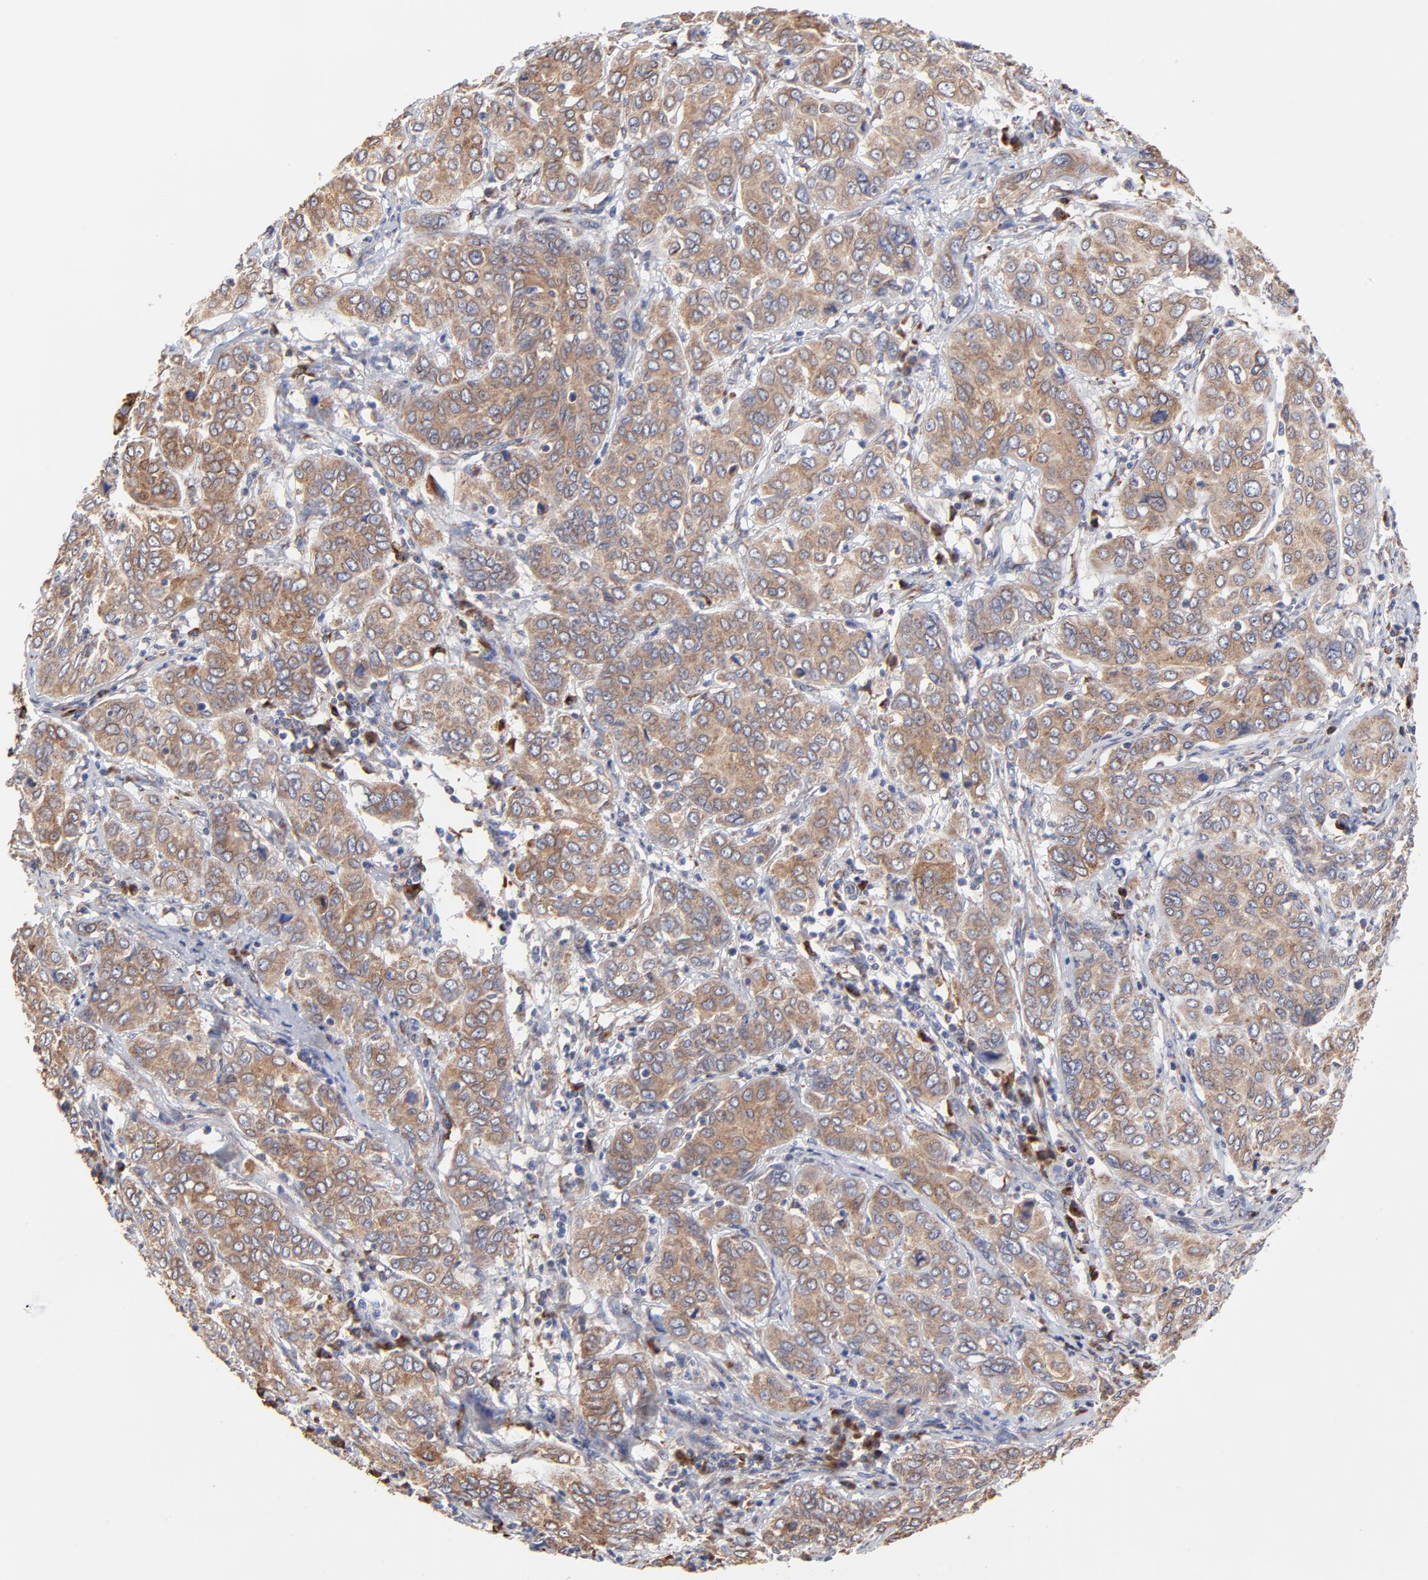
{"staining": {"intensity": "moderate", "quantity": ">75%", "location": "cytoplasmic/membranous"}, "tissue": "cervical cancer", "cell_type": "Tumor cells", "image_type": "cancer", "snomed": [{"axis": "morphology", "description": "Squamous cell carcinoma, NOS"}, {"axis": "topography", "description": "Cervix"}], "caption": "IHC micrograph of cervical cancer (squamous cell carcinoma) stained for a protein (brown), which reveals medium levels of moderate cytoplasmic/membranous staining in approximately >75% of tumor cells.", "gene": "LMAN1", "patient": {"sex": "female", "age": 38}}